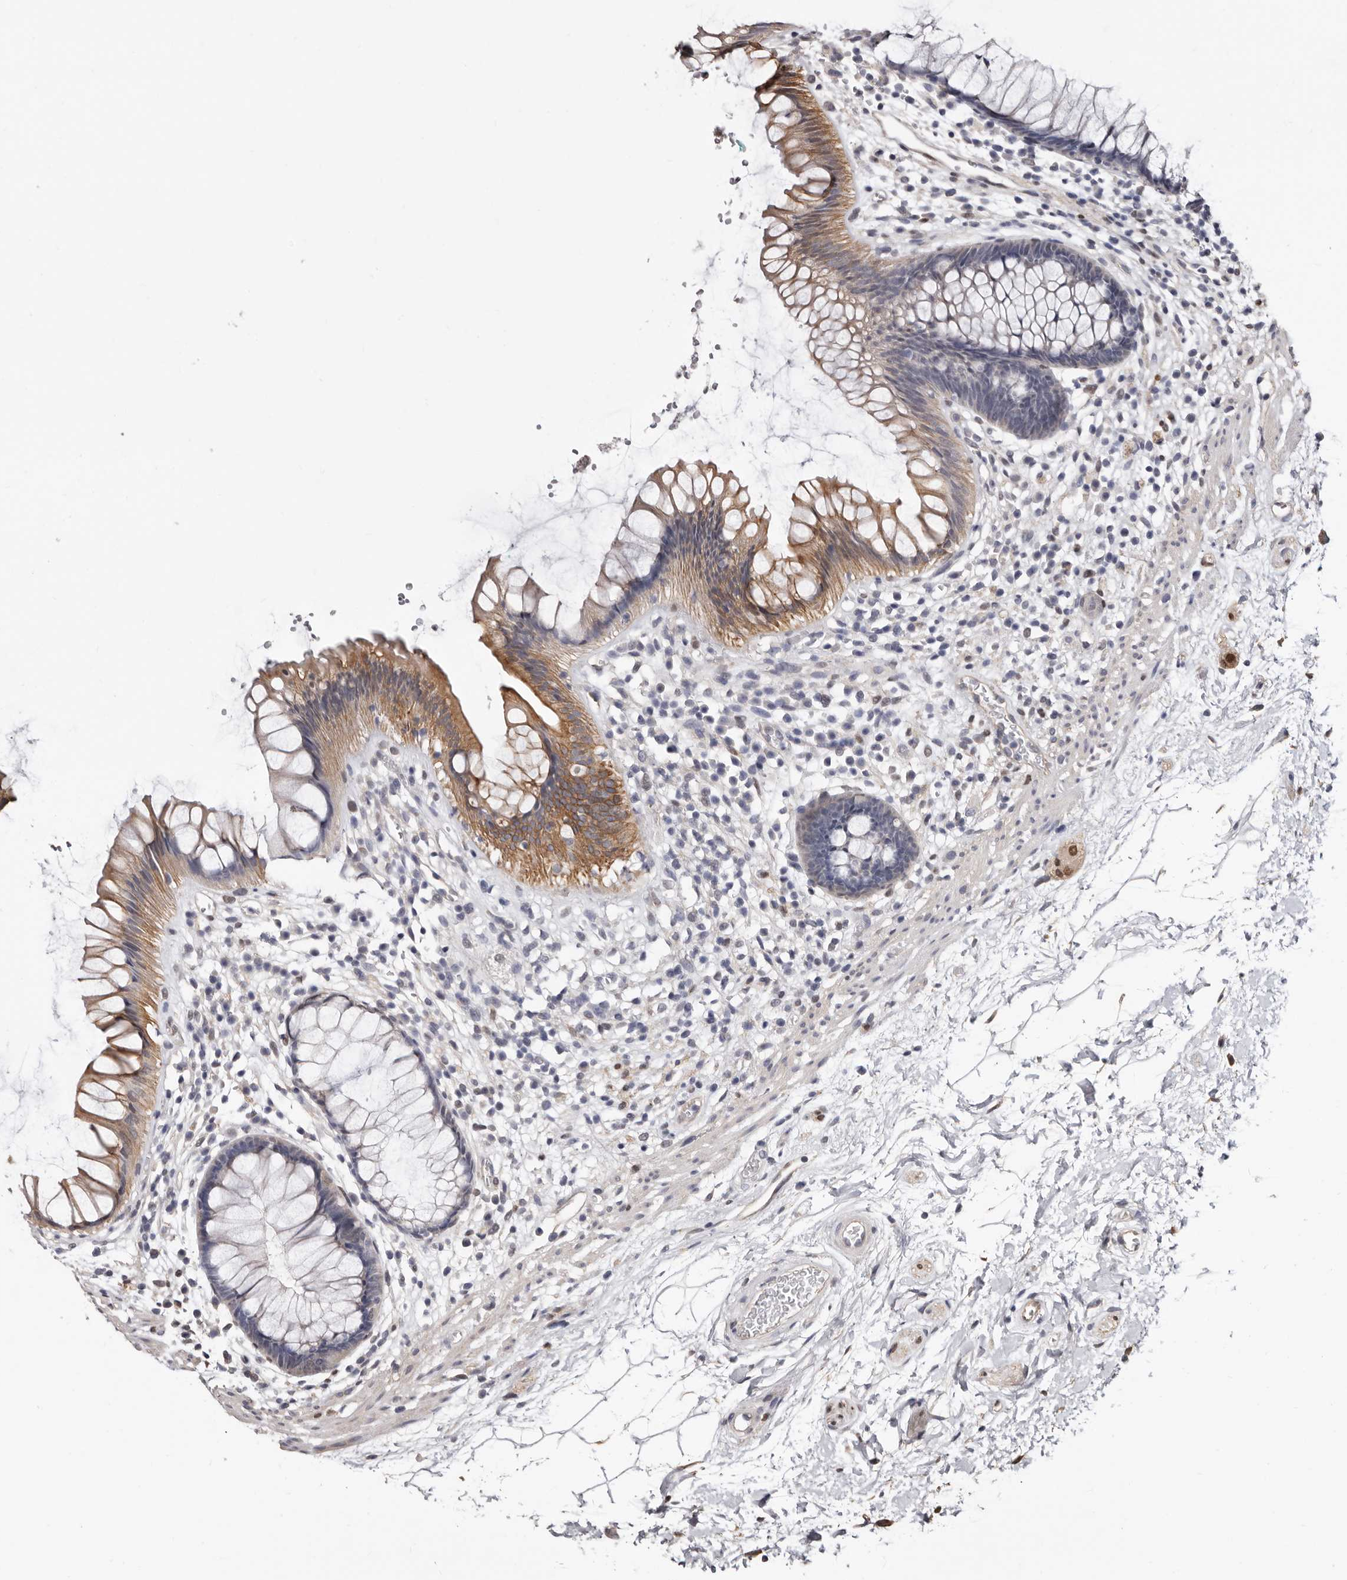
{"staining": {"intensity": "moderate", "quantity": "25%-75%", "location": "cytoplasmic/membranous"}, "tissue": "rectum", "cell_type": "Glandular cells", "image_type": "normal", "snomed": [{"axis": "morphology", "description": "Normal tissue, NOS"}, {"axis": "topography", "description": "Rectum"}], "caption": "Glandular cells display moderate cytoplasmic/membranous positivity in about 25%-75% of cells in benign rectum. The staining was performed using DAB (3,3'-diaminobenzidine), with brown indicating positive protein expression. Nuclei are stained blue with hematoxylin.", "gene": "KHDRBS2", "patient": {"sex": "male", "age": 51}}